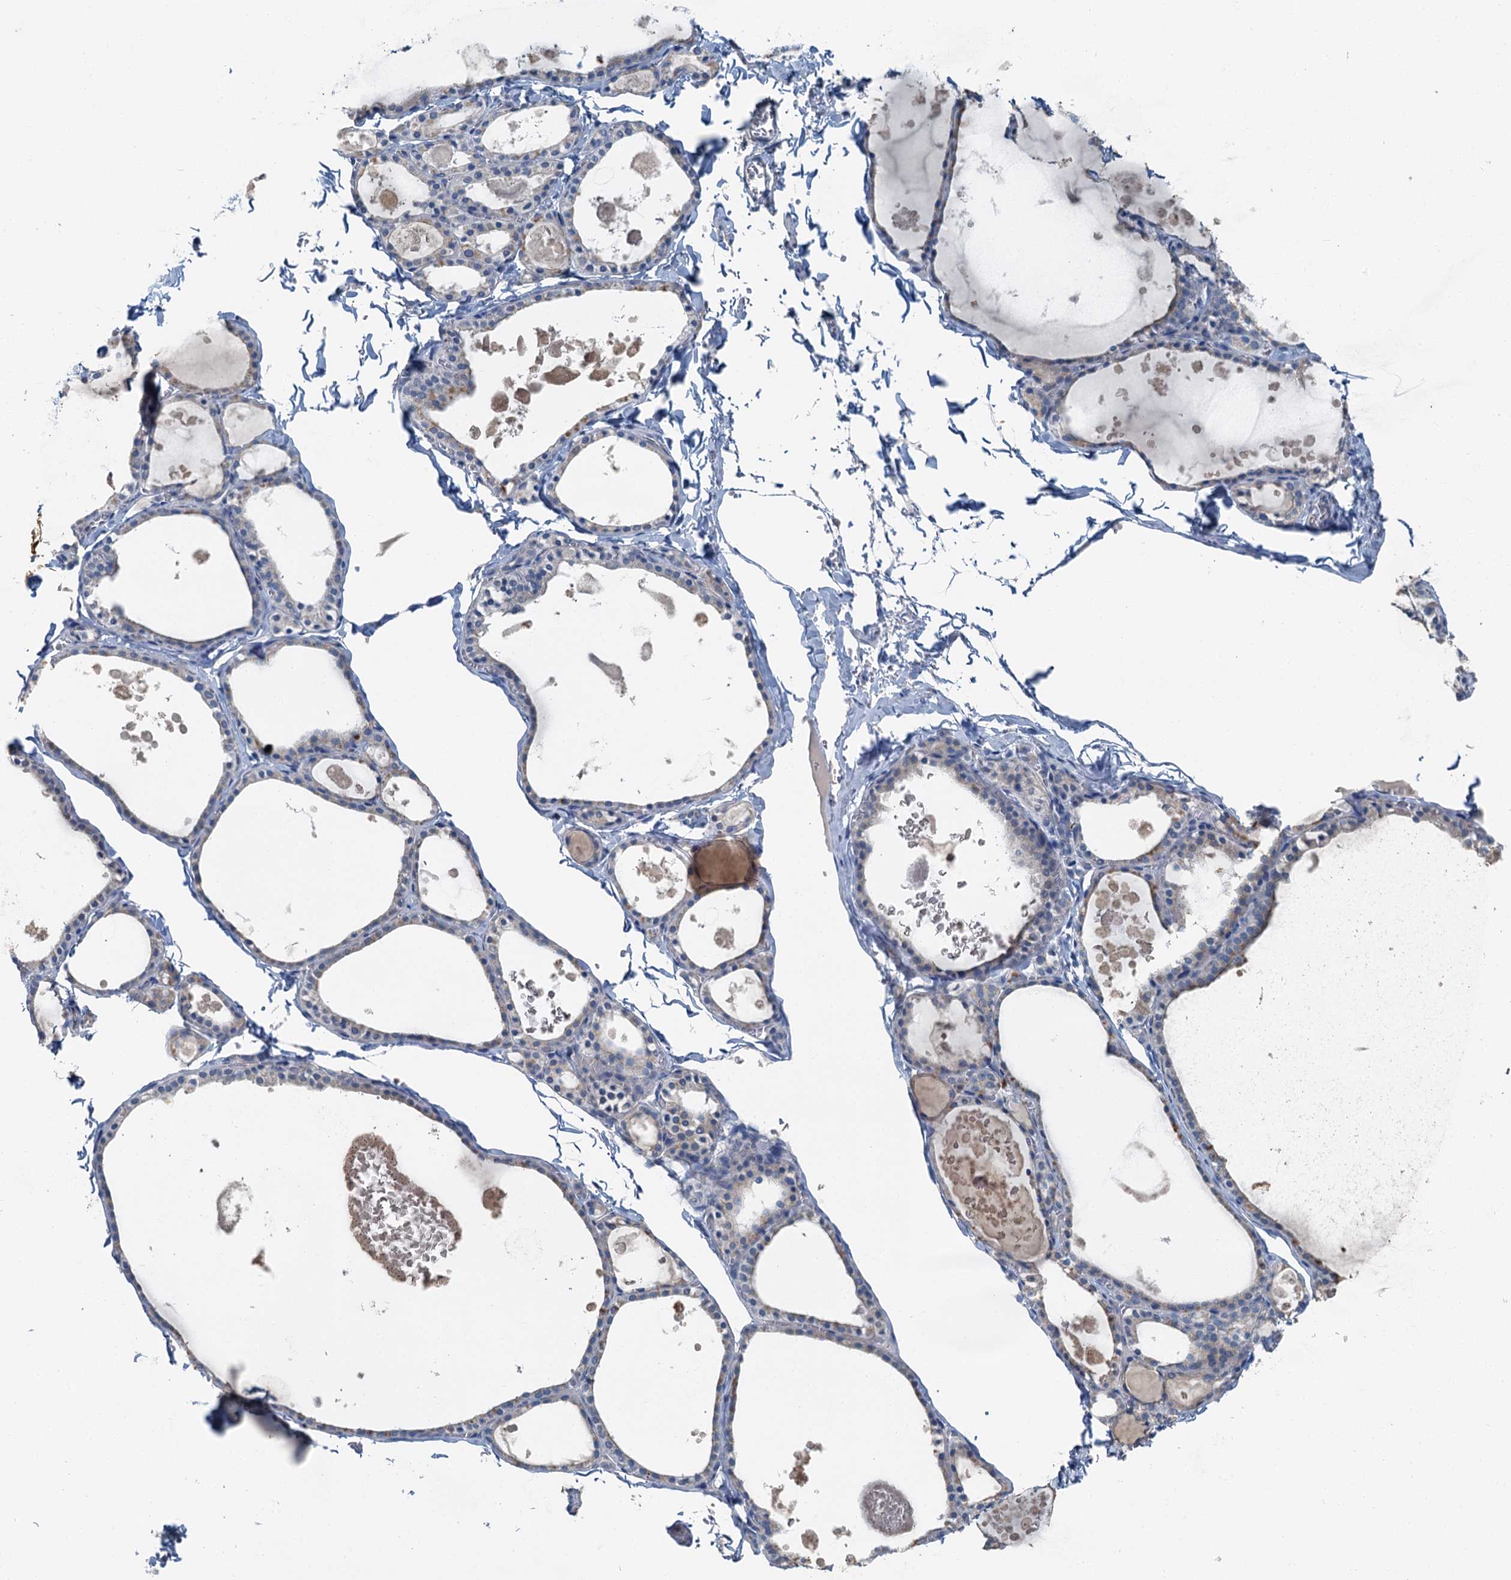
{"staining": {"intensity": "negative", "quantity": "none", "location": "none"}, "tissue": "thyroid gland", "cell_type": "Glandular cells", "image_type": "normal", "snomed": [{"axis": "morphology", "description": "Normal tissue, NOS"}, {"axis": "topography", "description": "Thyroid gland"}], "caption": "Immunohistochemistry (IHC) photomicrograph of normal human thyroid gland stained for a protein (brown), which reveals no positivity in glandular cells. (Brightfield microscopy of DAB IHC at high magnification).", "gene": "C6orf120", "patient": {"sex": "male", "age": 56}}